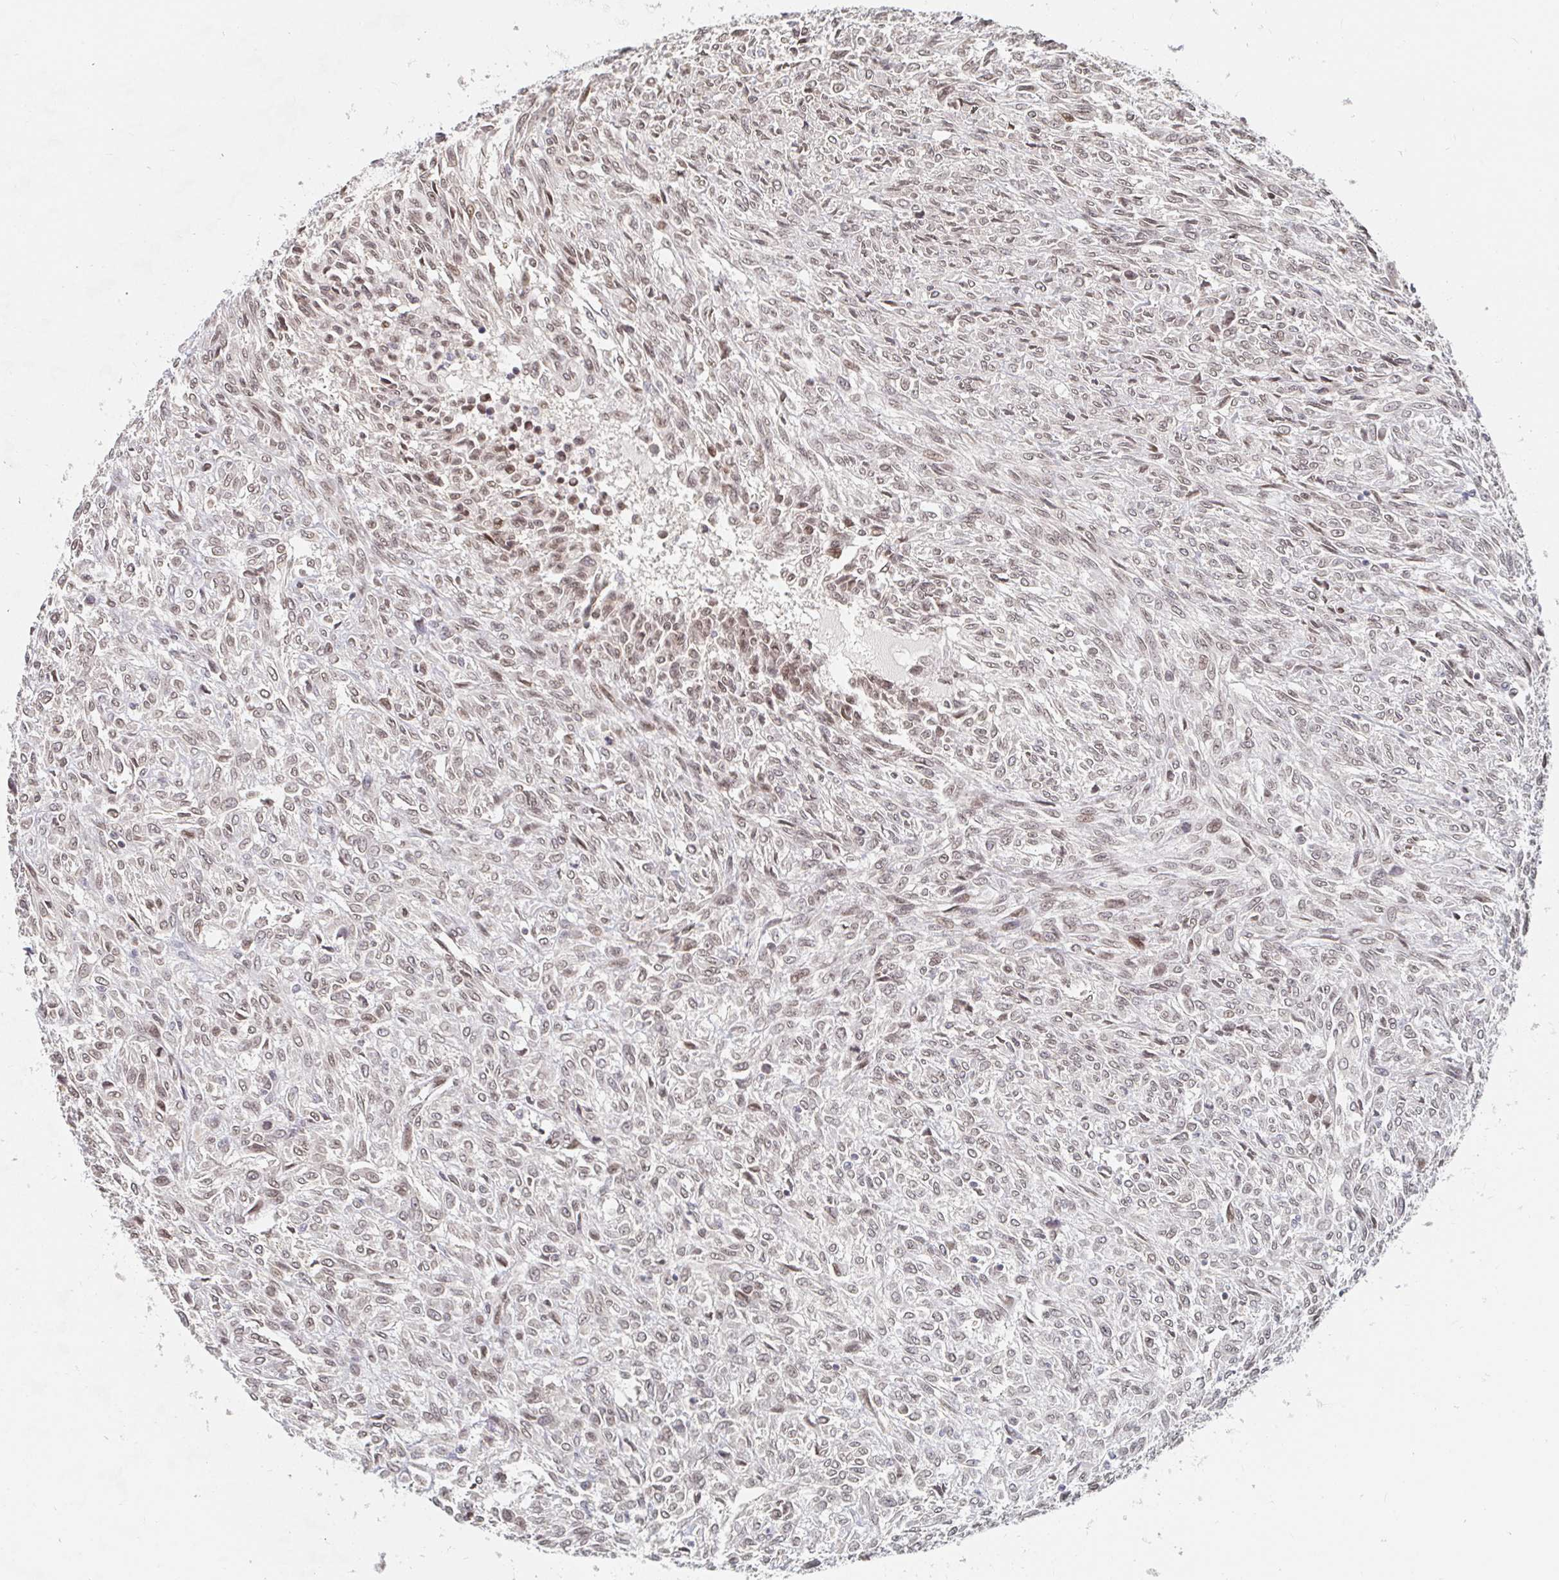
{"staining": {"intensity": "weak", "quantity": "25%-75%", "location": "nuclear"}, "tissue": "renal cancer", "cell_type": "Tumor cells", "image_type": "cancer", "snomed": [{"axis": "morphology", "description": "Adenocarcinoma, NOS"}, {"axis": "topography", "description": "Kidney"}], "caption": "There is low levels of weak nuclear expression in tumor cells of adenocarcinoma (renal), as demonstrated by immunohistochemical staining (brown color).", "gene": "CHD2", "patient": {"sex": "male", "age": 58}}